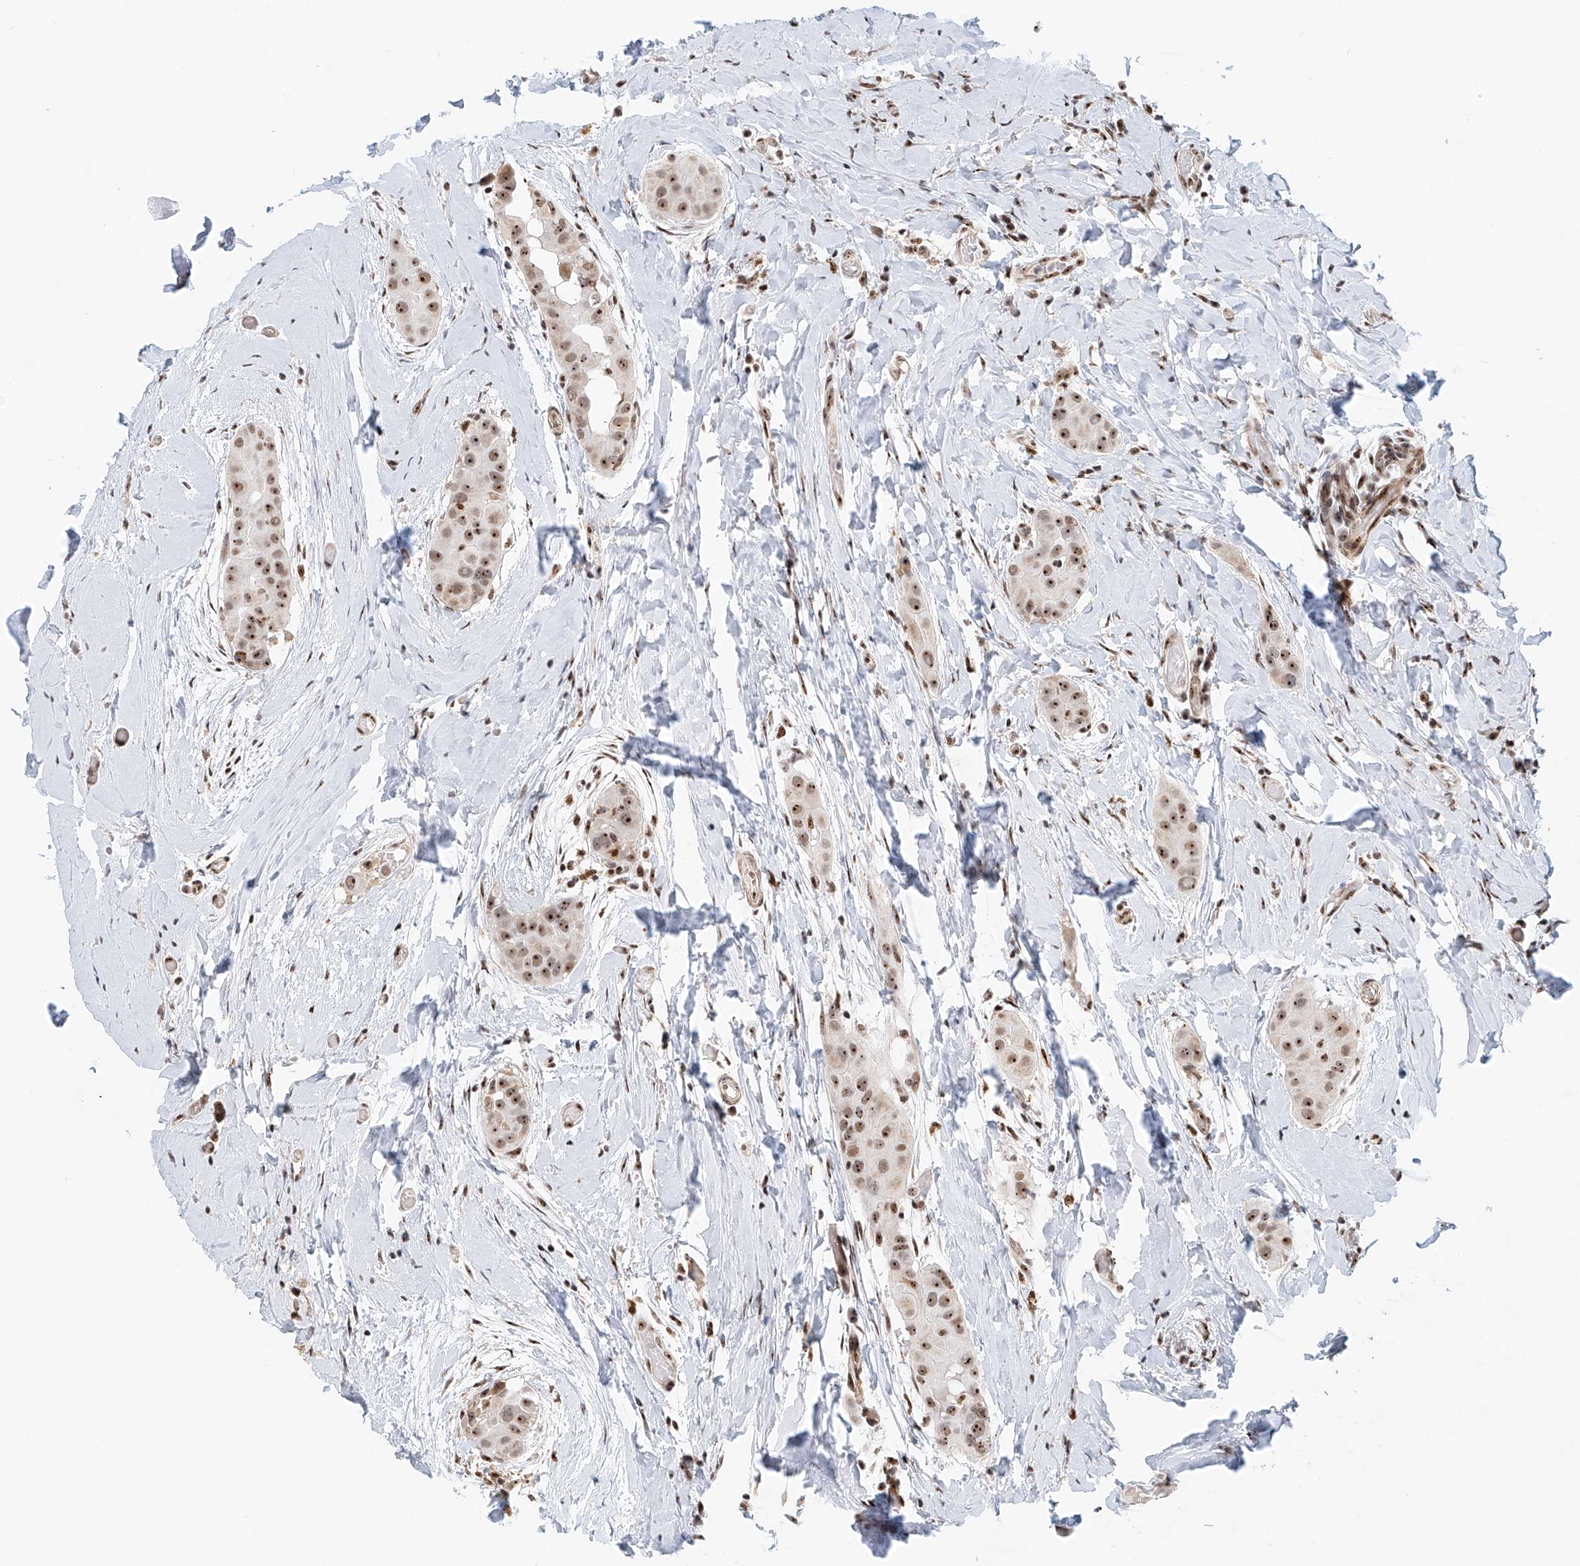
{"staining": {"intensity": "moderate", "quantity": ">75%", "location": "nuclear"}, "tissue": "thyroid cancer", "cell_type": "Tumor cells", "image_type": "cancer", "snomed": [{"axis": "morphology", "description": "Papillary adenocarcinoma, NOS"}, {"axis": "topography", "description": "Thyroid gland"}], "caption": "High-magnification brightfield microscopy of thyroid cancer (papillary adenocarcinoma) stained with DAB (3,3'-diaminobenzidine) (brown) and counterstained with hematoxylin (blue). tumor cells exhibit moderate nuclear positivity is present in approximately>75% of cells.", "gene": "PRUNE2", "patient": {"sex": "male", "age": 33}}